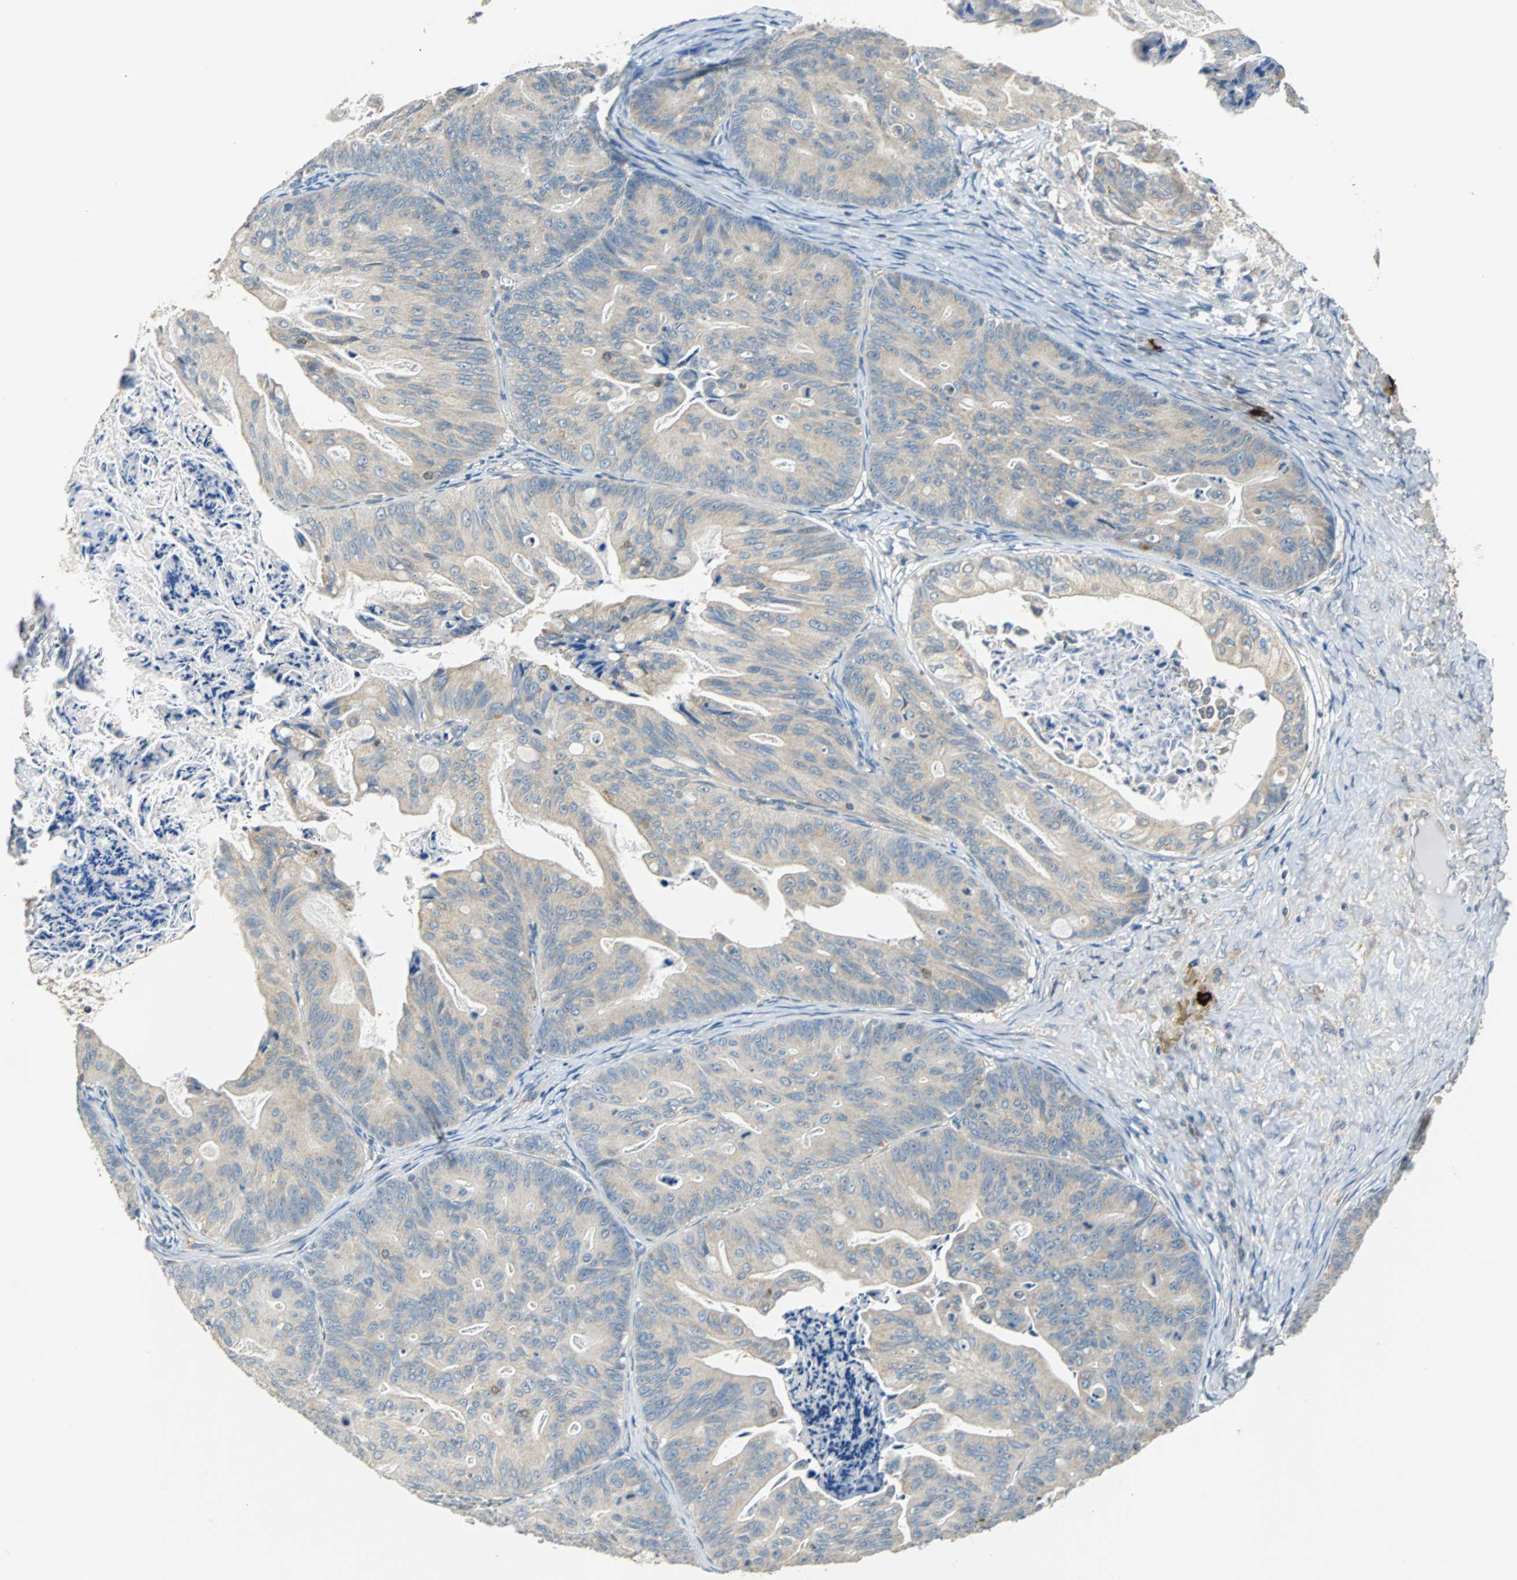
{"staining": {"intensity": "weak", "quantity": ">75%", "location": "cytoplasmic/membranous"}, "tissue": "ovarian cancer", "cell_type": "Tumor cells", "image_type": "cancer", "snomed": [{"axis": "morphology", "description": "Cystadenocarcinoma, mucinous, NOS"}, {"axis": "topography", "description": "Ovary"}], "caption": "About >75% of tumor cells in human mucinous cystadenocarcinoma (ovarian) reveal weak cytoplasmic/membranous protein expression as visualized by brown immunohistochemical staining.", "gene": "CPA3", "patient": {"sex": "female", "age": 36}}